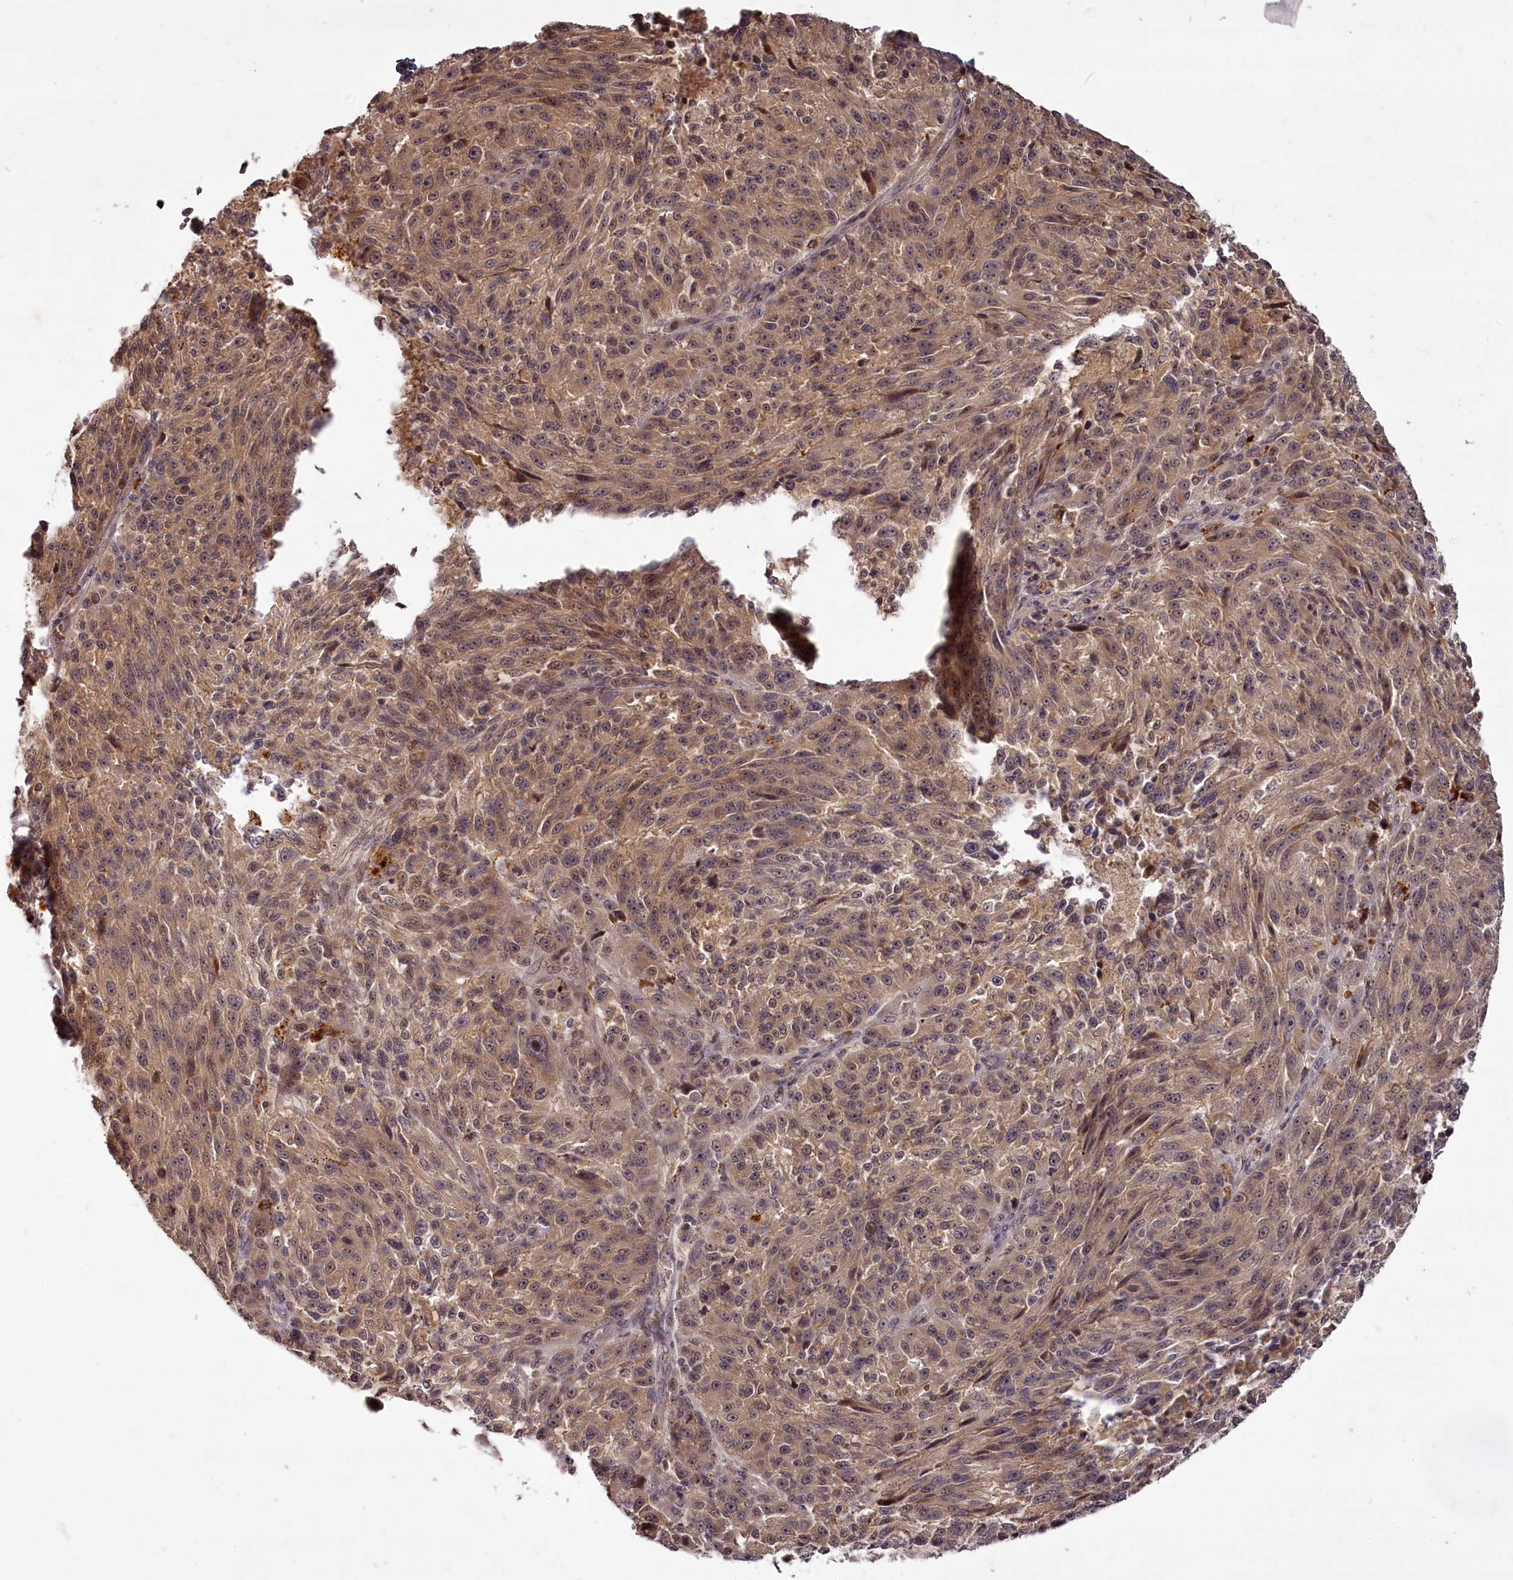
{"staining": {"intensity": "moderate", "quantity": ">75%", "location": "cytoplasmic/membranous"}, "tissue": "melanoma", "cell_type": "Tumor cells", "image_type": "cancer", "snomed": [{"axis": "morphology", "description": "Malignant melanoma, NOS"}, {"axis": "topography", "description": "Skin"}], "caption": "An immunohistochemistry (IHC) image of neoplastic tissue is shown. Protein staining in brown highlights moderate cytoplasmic/membranous positivity in malignant melanoma within tumor cells.", "gene": "PCBP2", "patient": {"sex": "male", "age": 53}}